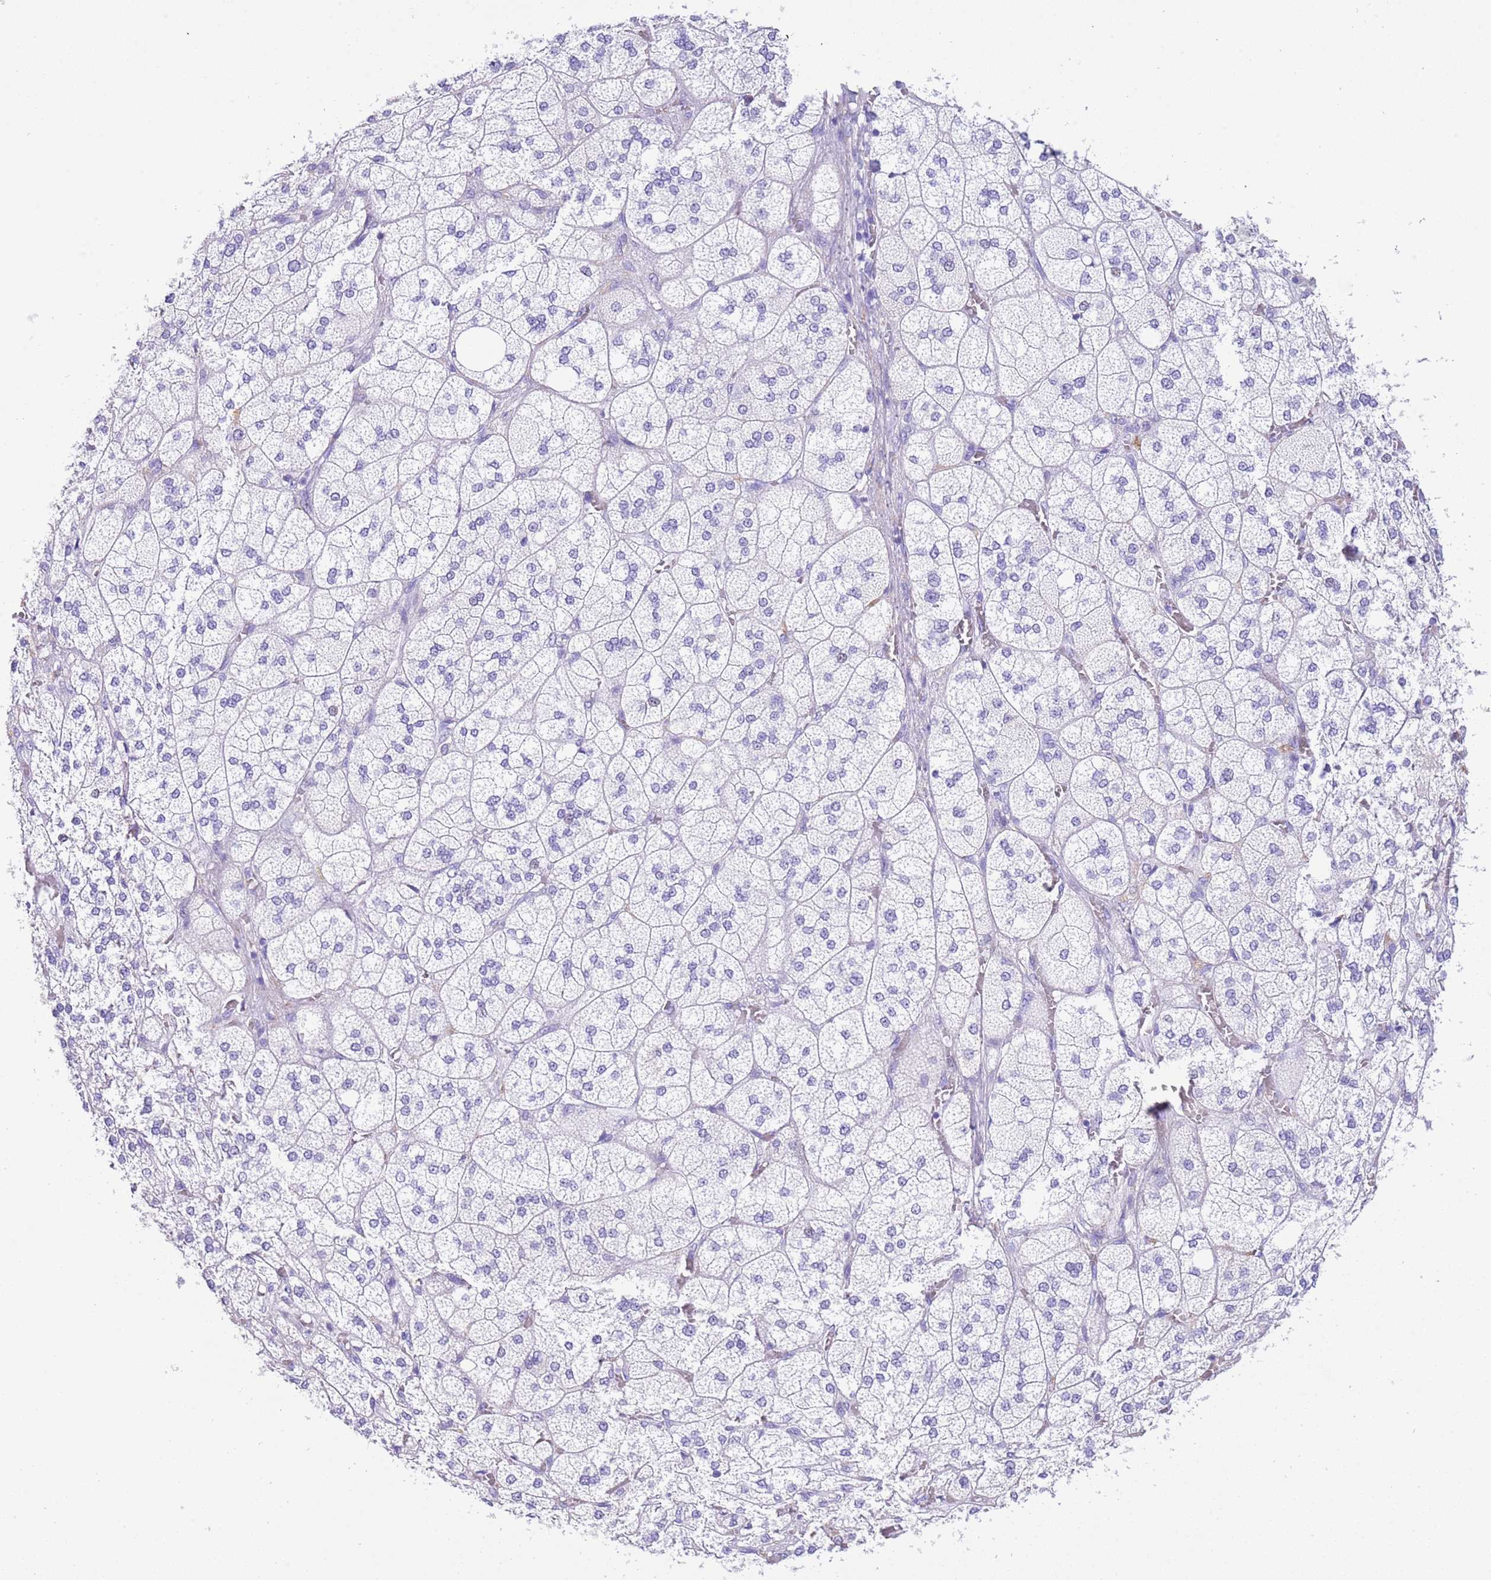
{"staining": {"intensity": "negative", "quantity": "none", "location": "none"}, "tissue": "adrenal gland", "cell_type": "Glandular cells", "image_type": "normal", "snomed": [{"axis": "morphology", "description": "Normal tissue, NOS"}, {"axis": "topography", "description": "Adrenal gland"}], "caption": "High power microscopy micrograph of an IHC micrograph of benign adrenal gland, revealing no significant positivity in glandular cells.", "gene": "CPB1", "patient": {"sex": "male", "age": 61}}